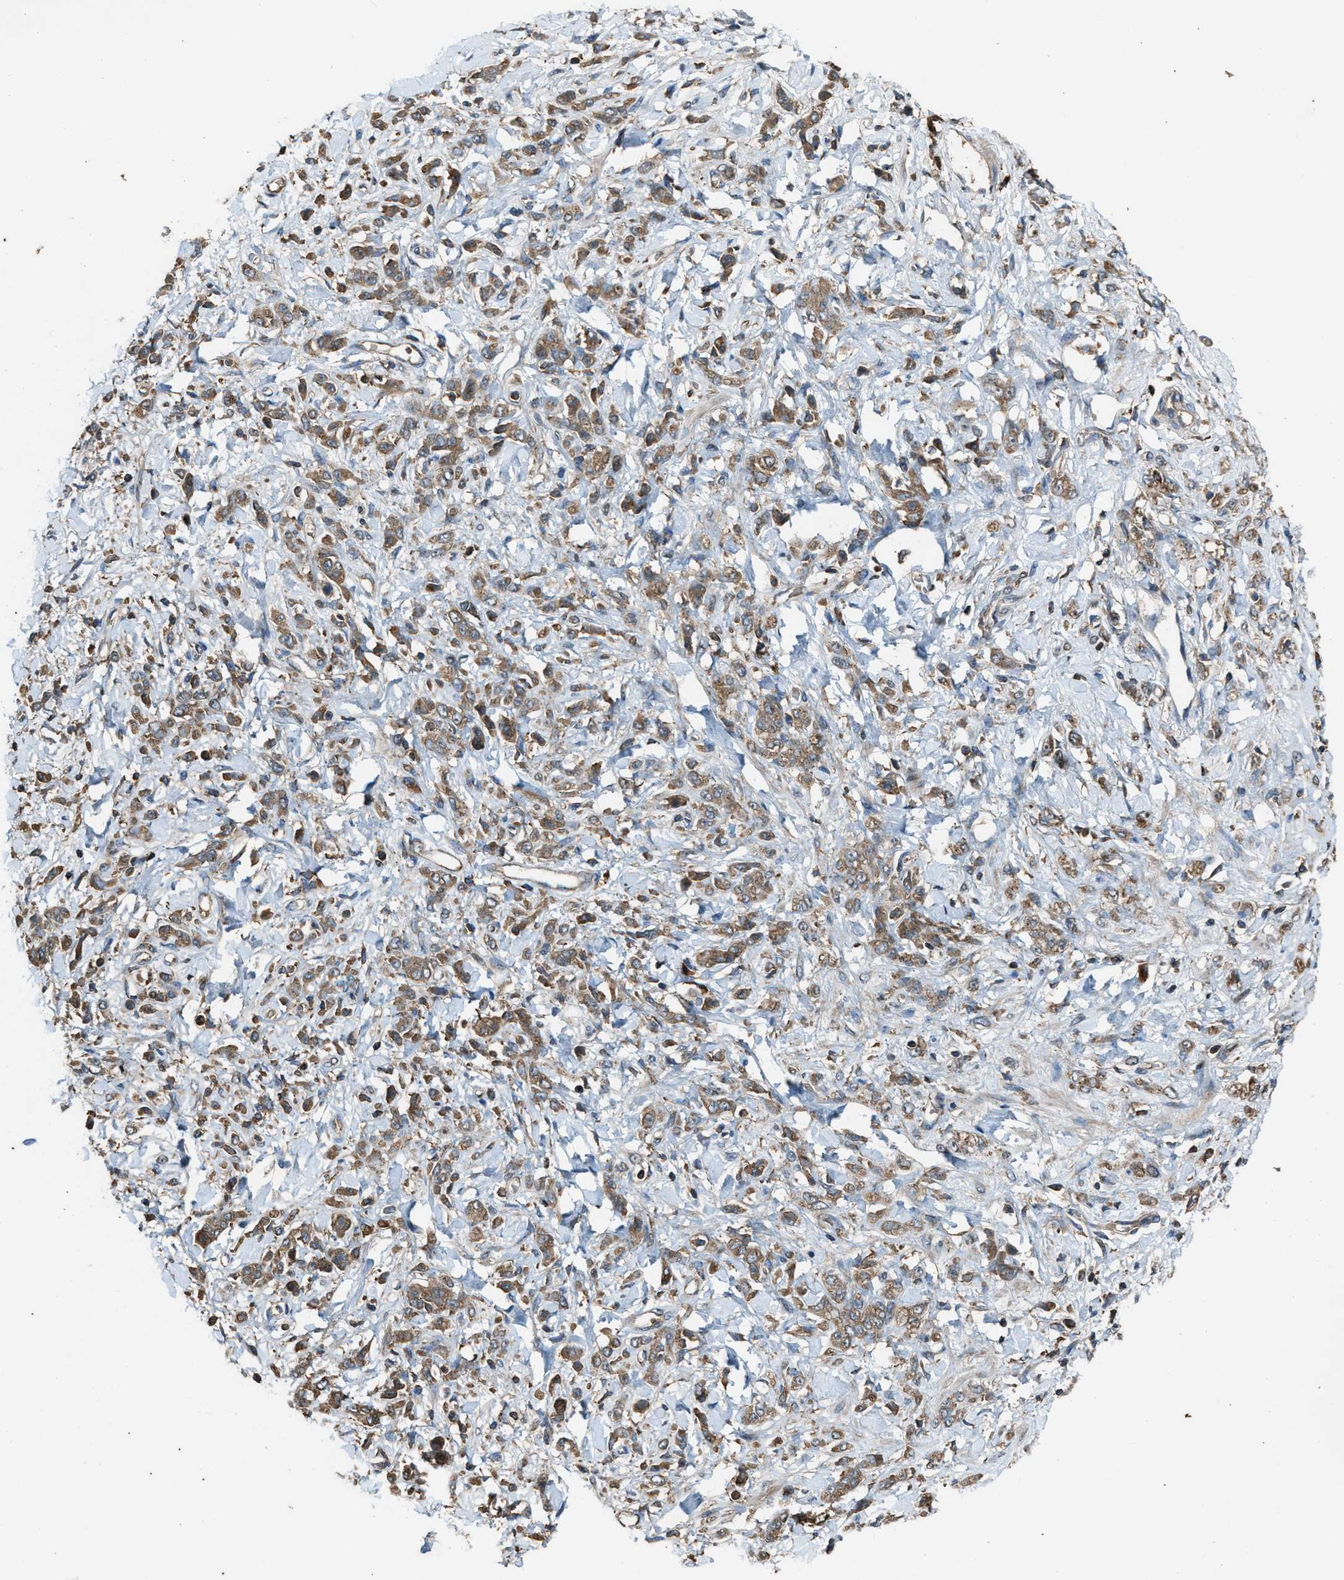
{"staining": {"intensity": "moderate", "quantity": ">75%", "location": "cytoplasmic/membranous"}, "tissue": "stomach cancer", "cell_type": "Tumor cells", "image_type": "cancer", "snomed": [{"axis": "morphology", "description": "Normal tissue, NOS"}, {"axis": "morphology", "description": "Adenocarcinoma, NOS"}, {"axis": "topography", "description": "Stomach"}], "caption": "Immunohistochemical staining of stomach adenocarcinoma reveals moderate cytoplasmic/membranous protein expression in approximately >75% of tumor cells. (DAB (3,3'-diaminobenzidine) = brown stain, brightfield microscopy at high magnification).", "gene": "MAP3K8", "patient": {"sex": "male", "age": 82}}